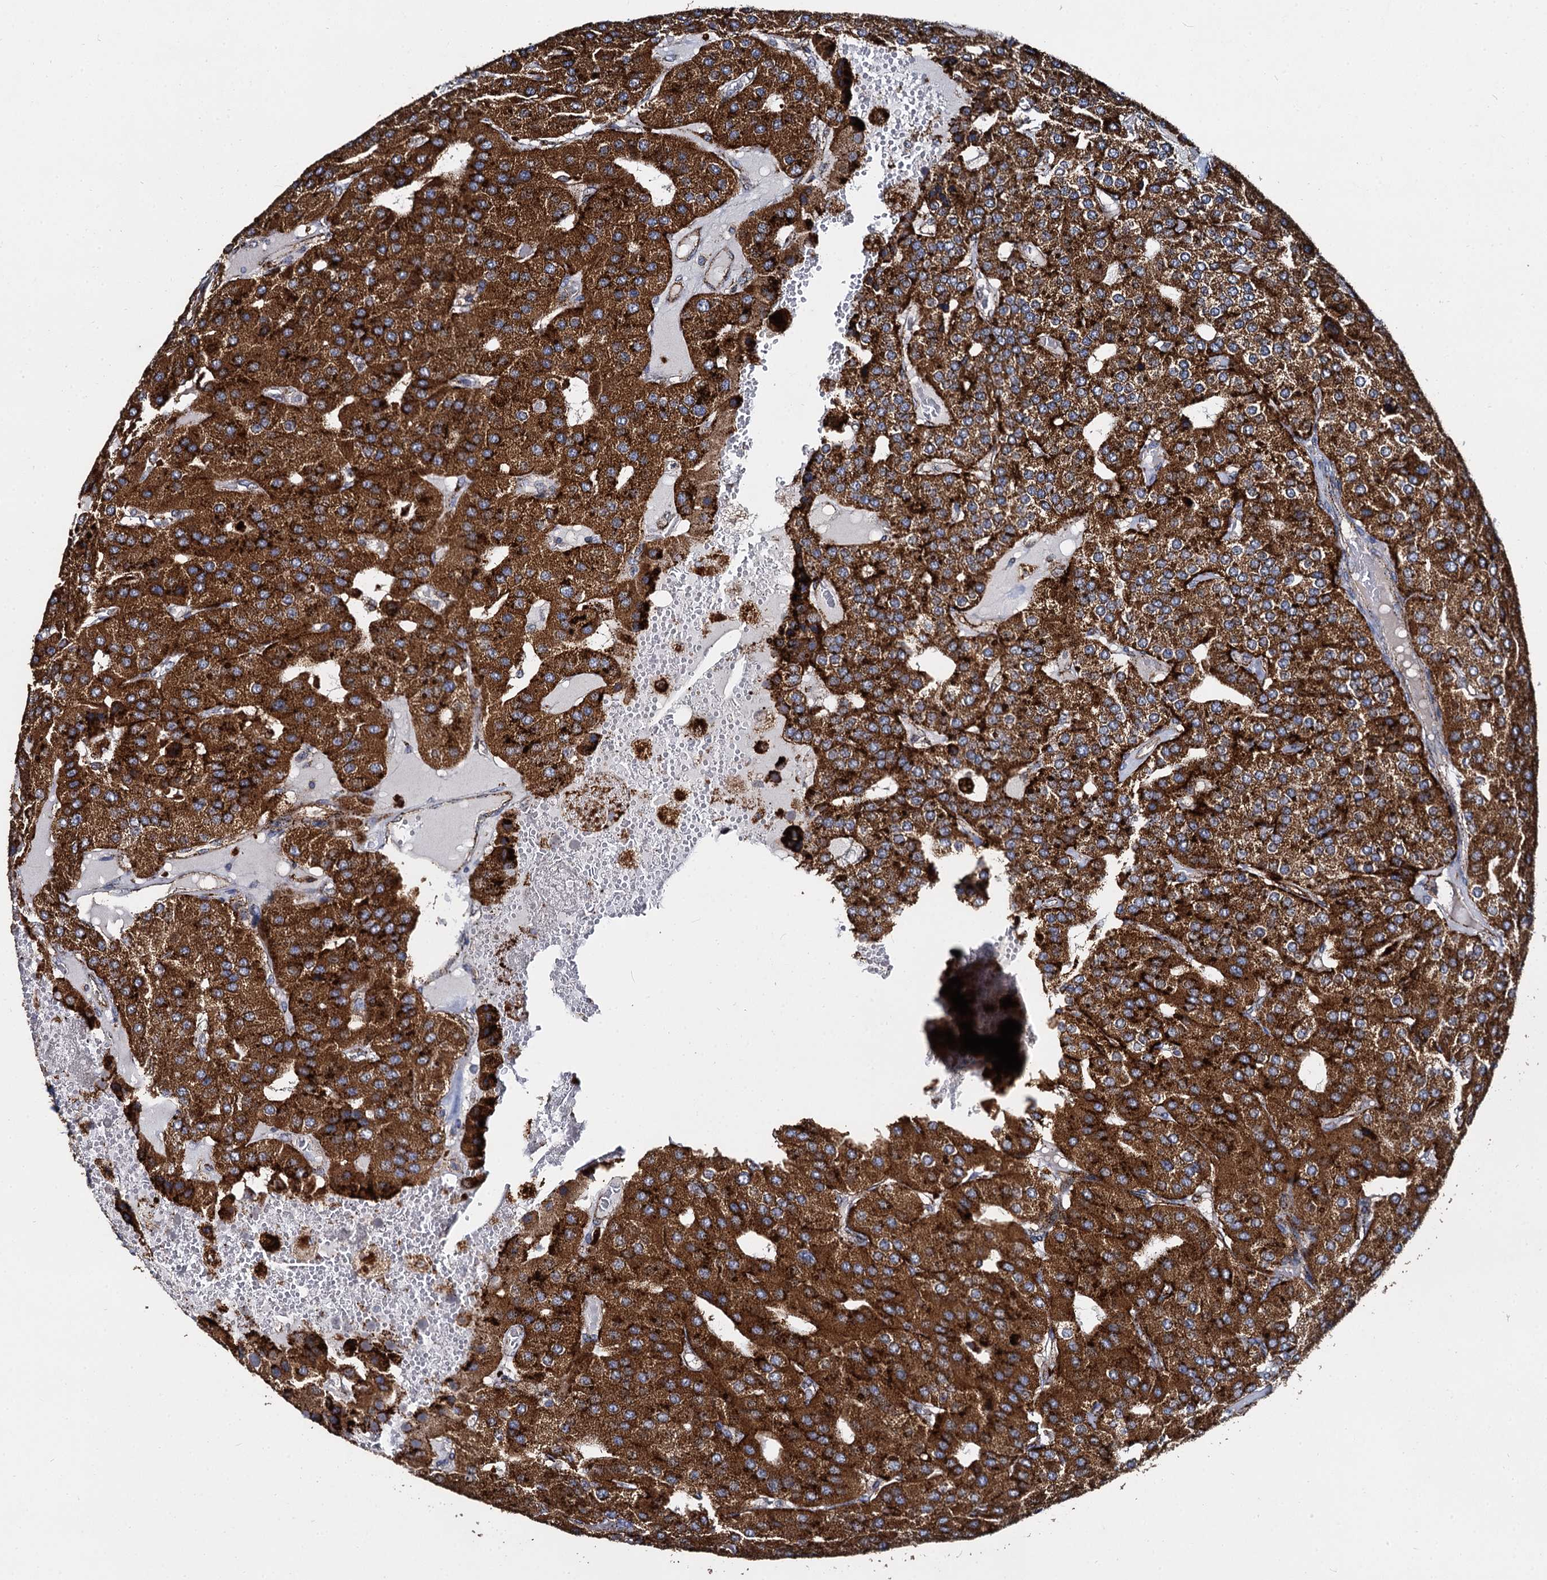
{"staining": {"intensity": "strong", "quantity": ">75%", "location": "cytoplasmic/membranous"}, "tissue": "parathyroid gland", "cell_type": "Glandular cells", "image_type": "normal", "snomed": [{"axis": "morphology", "description": "Normal tissue, NOS"}, {"axis": "morphology", "description": "Adenoma, NOS"}, {"axis": "topography", "description": "Parathyroid gland"}], "caption": "A high amount of strong cytoplasmic/membranous positivity is present in approximately >75% of glandular cells in normal parathyroid gland. The protein of interest is shown in brown color, while the nuclei are stained blue.", "gene": "GBA1", "patient": {"sex": "female", "age": 86}}